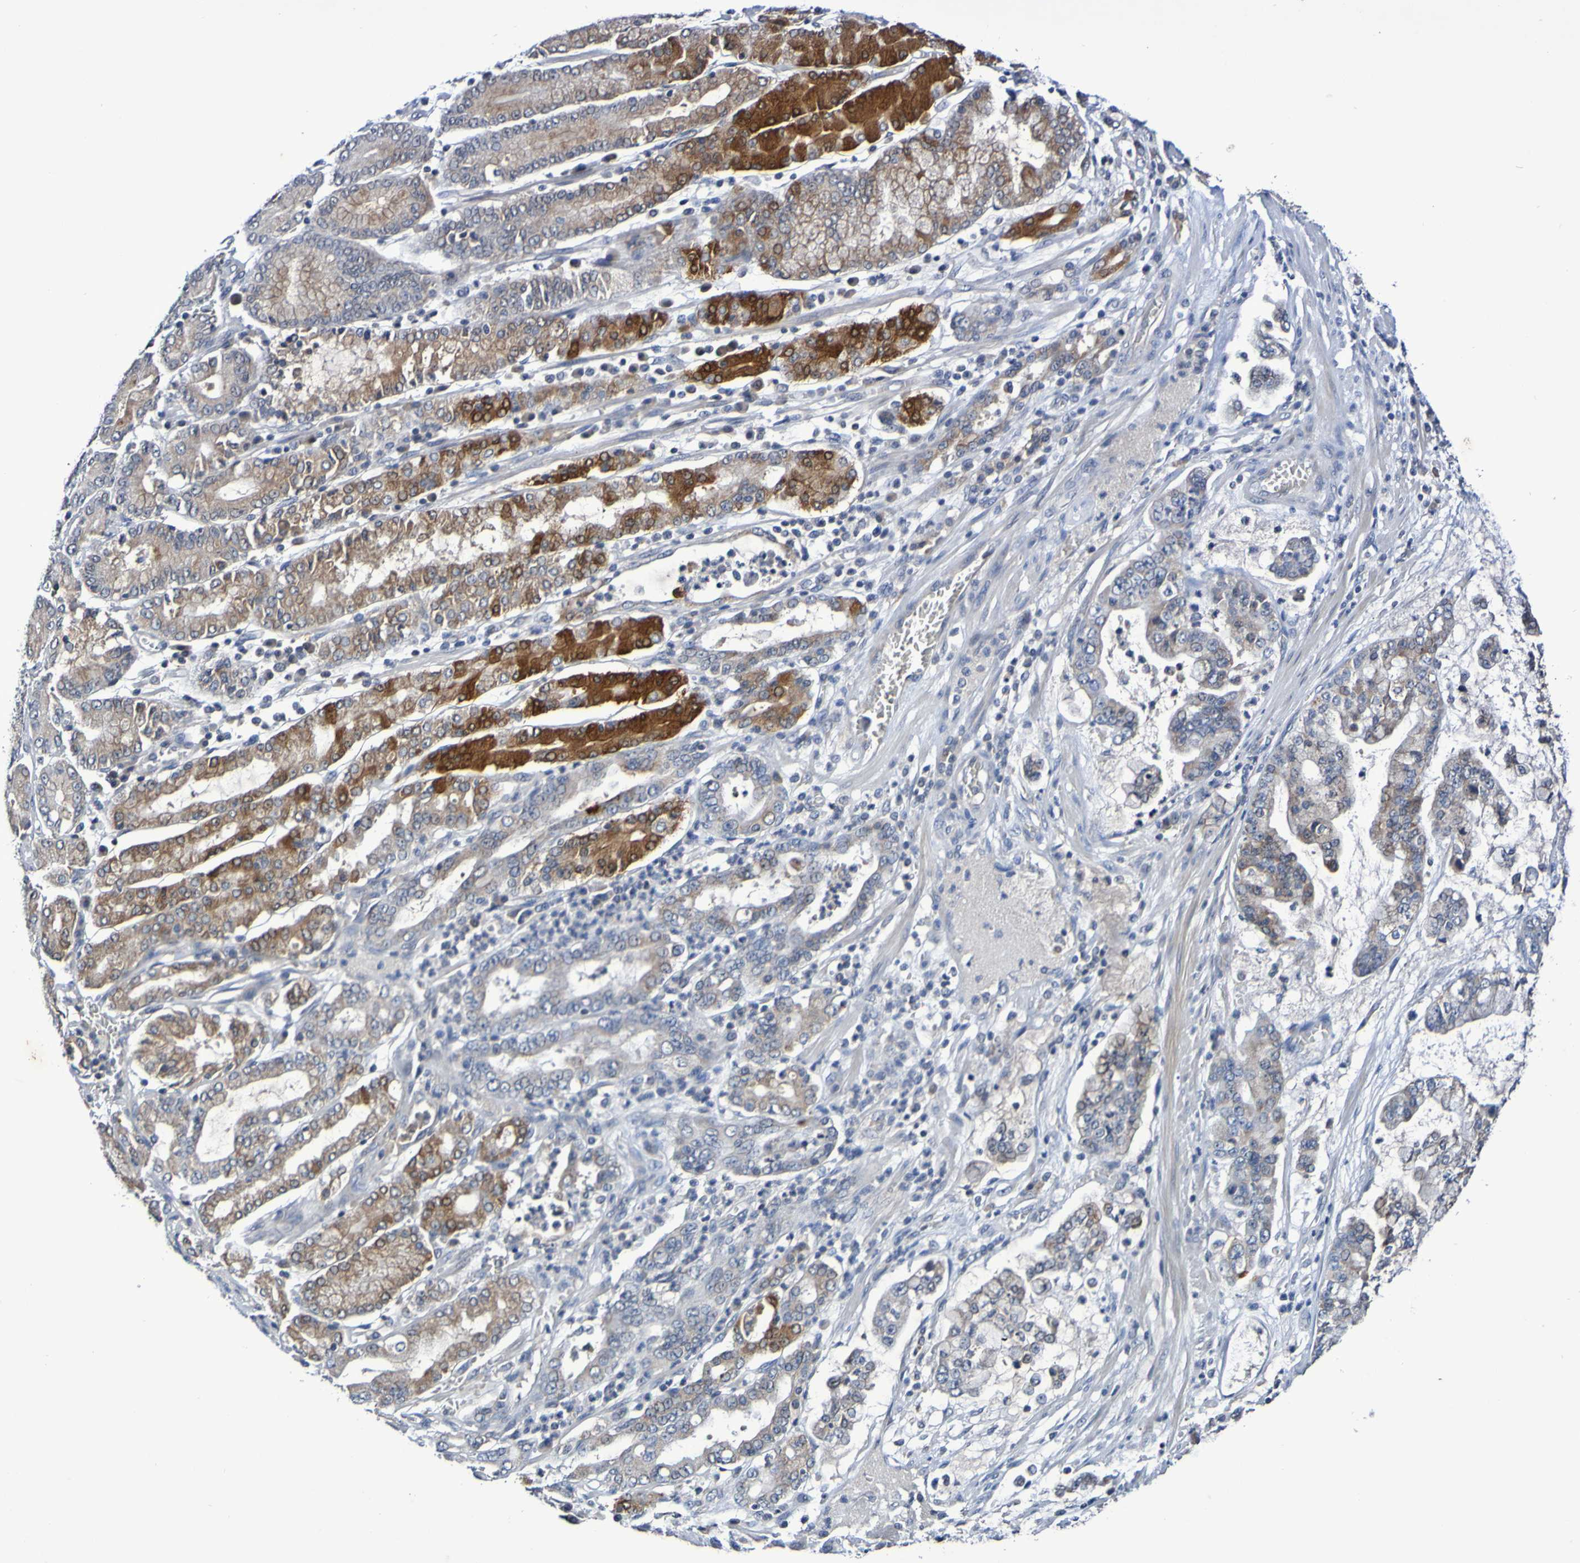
{"staining": {"intensity": "moderate", "quantity": "25%-75%", "location": "cytoplasmic/membranous"}, "tissue": "stomach cancer", "cell_type": "Tumor cells", "image_type": "cancer", "snomed": [{"axis": "morphology", "description": "Normal tissue, NOS"}, {"axis": "morphology", "description": "Adenocarcinoma, NOS"}, {"axis": "topography", "description": "Stomach, upper"}, {"axis": "topography", "description": "Stomach"}], "caption": "Stomach cancer tissue shows moderate cytoplasmic/membranous positivity in approximately 25%-75% of tumor cells, visualized by immunohistochemistry.", "gene": "PTP4A2", "patient": {"sex": "male", "age": 76}}